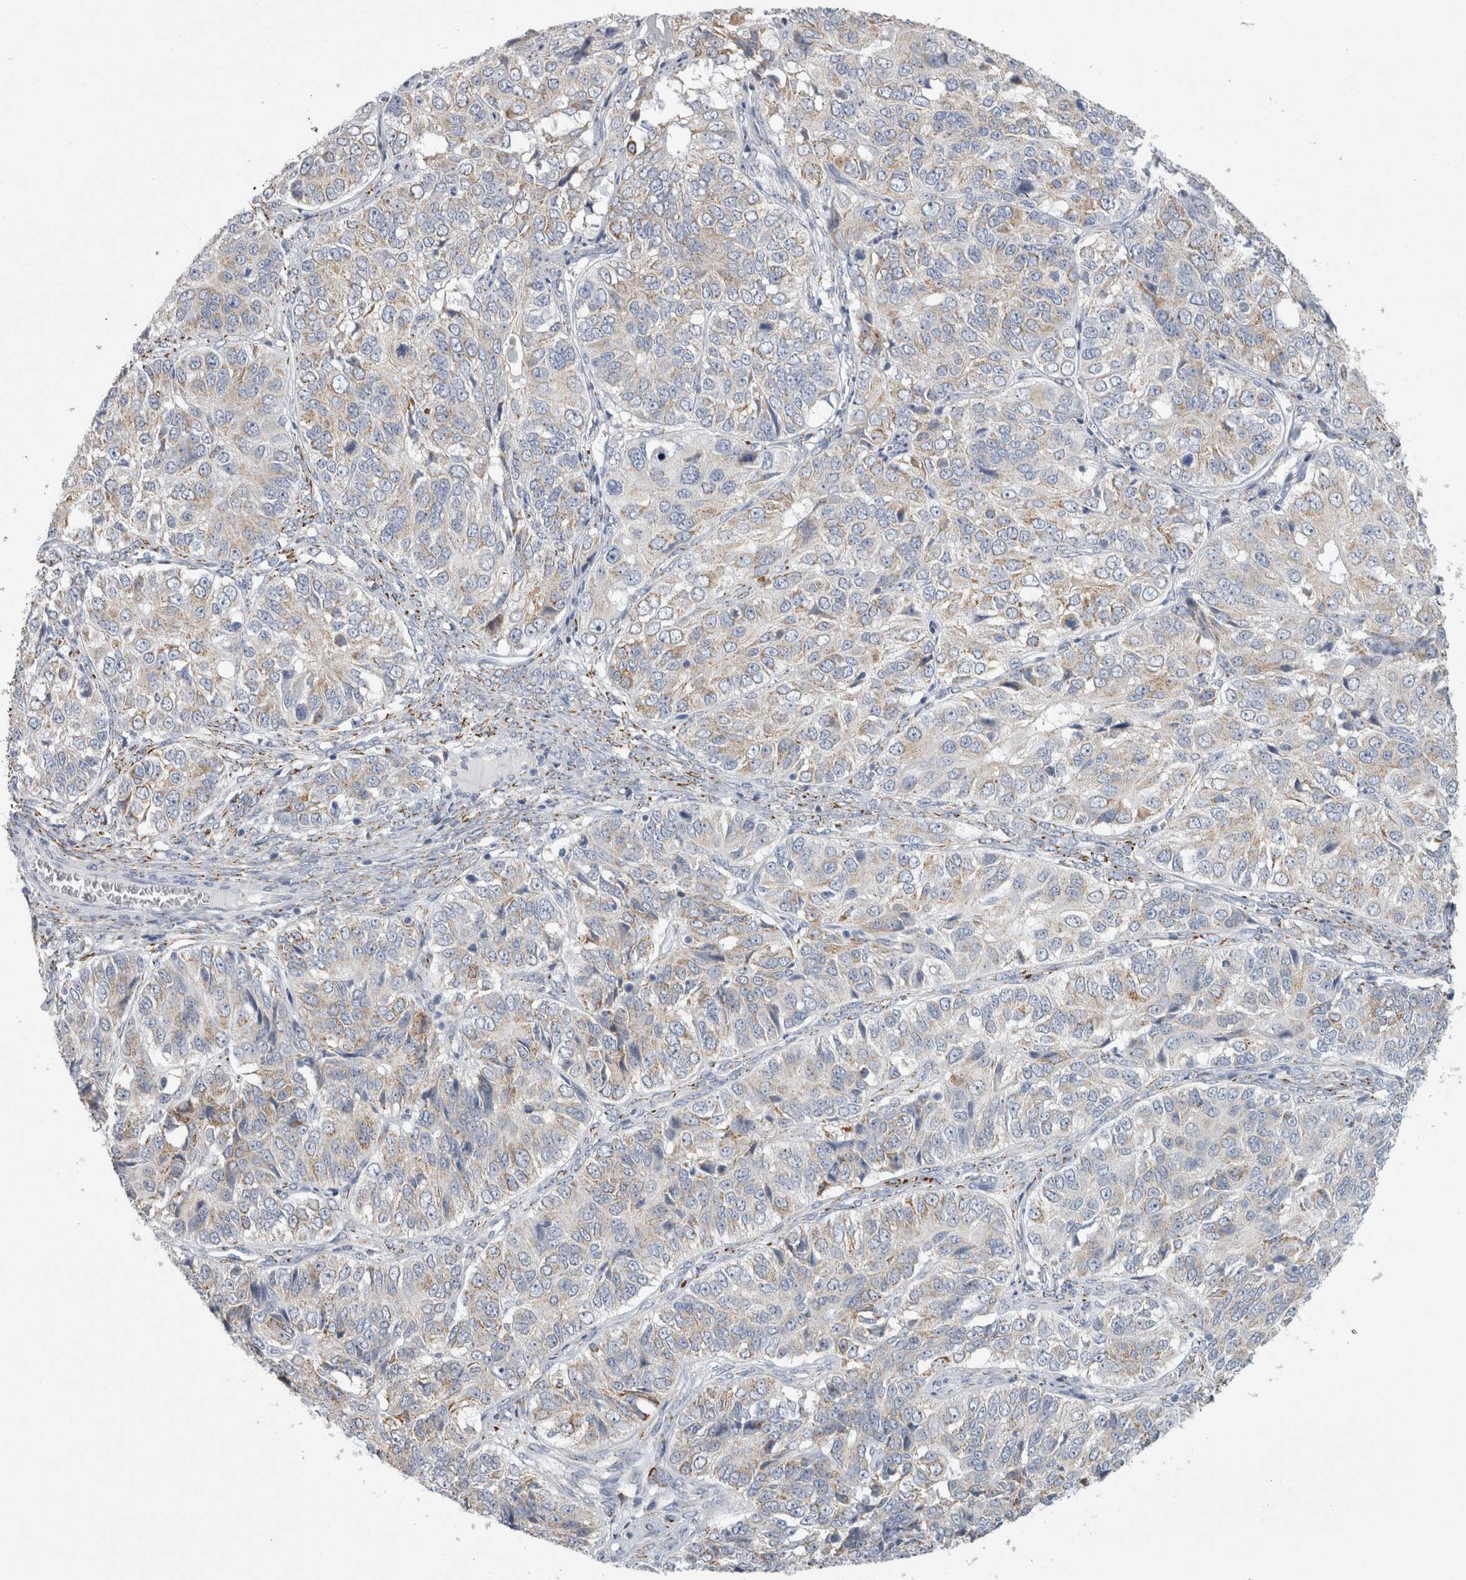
{"staining": {"intensity": "weak", "quantity": "<25%", "location": "cytoplasmic/membranous"}, "tissue": "ovarian cancer", "cell_type": "Tumor cells", "image_type": "cancer", "snomed": [{"axis": "morphology", "description": "Carcinoma, endometroid"}, {"axis": "topography", "description": "Ovary"}], "caption": "The photomicrograph reveals no staining of tumor cells in ovarian endometroid carcinoma.", "gene": "GATM", "patient": {"sex": "female", "age": 51}}